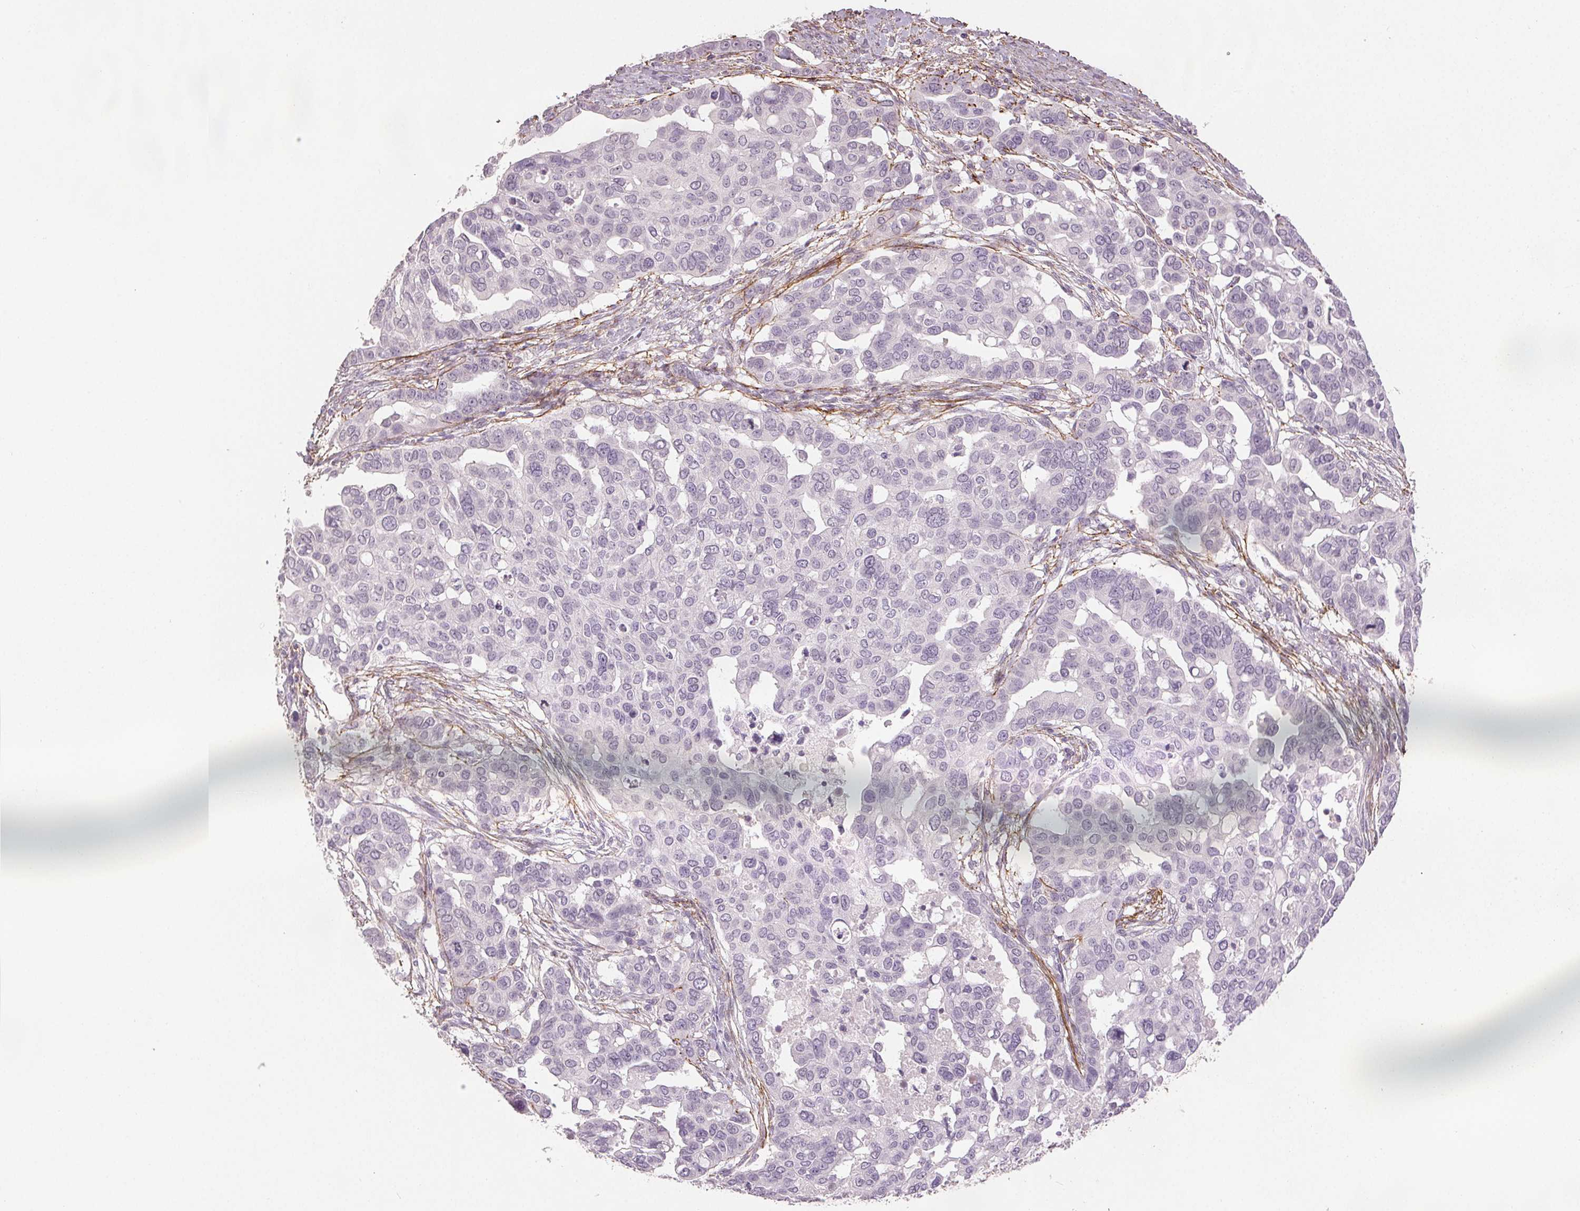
{"staining": {"intensity": "negative", "quantity": "none", "location": "none"}, "tissue": "ovarian cancer", "cell_type": "Tumor cells", "image_type": "cancer", "snomed": [{"axis": "morphology", "description": "Carcinoma, endometroid"}, {"axis": "topography", "description": "Ovary"}], "caption": "DAB (3,3'-diaminobenzidine) immunohistochemical staining of ovarian cancer (endometroid carcinoma) shows no significant staining in tumor cells.", "gene": "FBN1", "patient": {"sex": "female", "age": 78}}